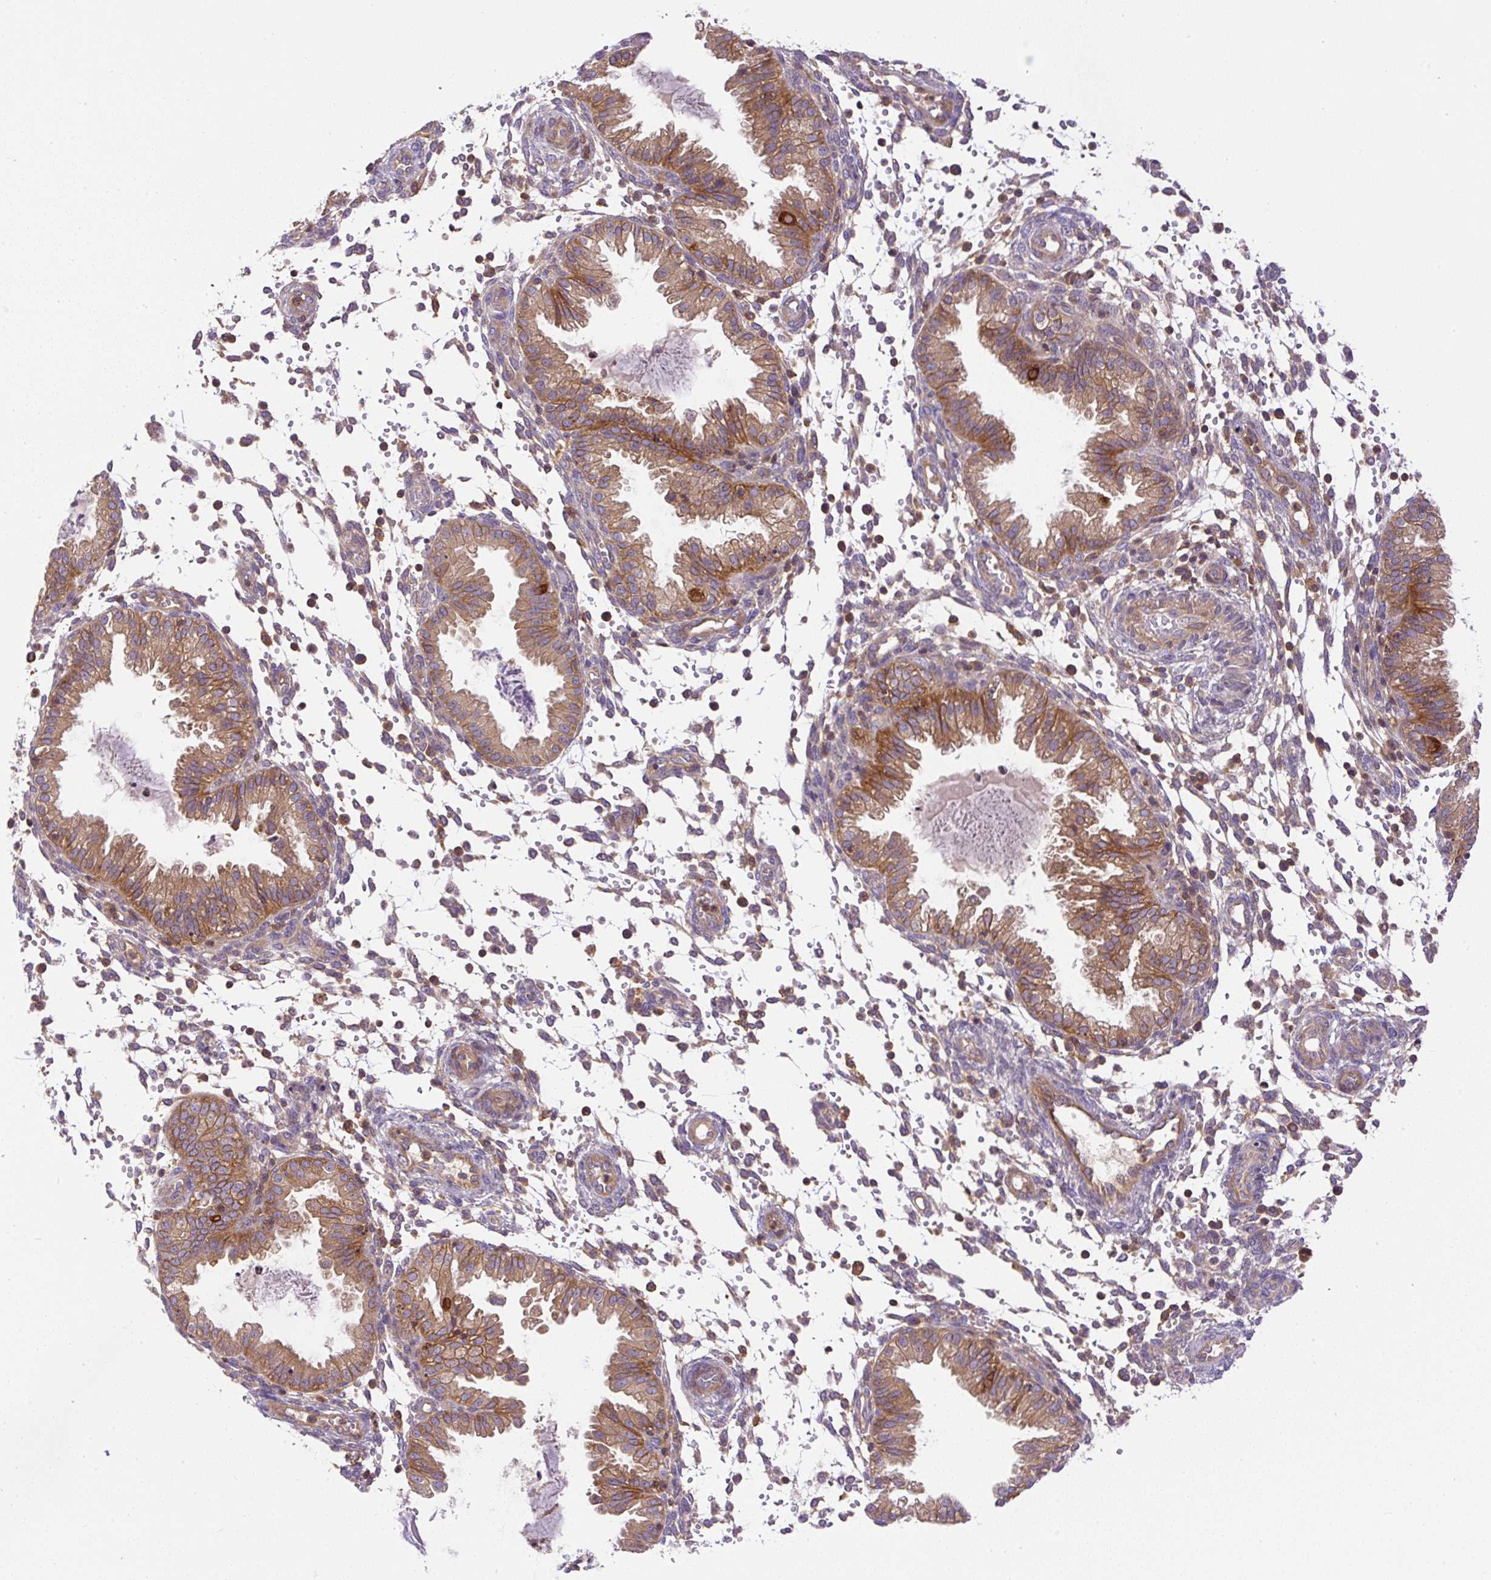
{"staining": {"intensity": "negative", "quantity": "none", "location": "none"}, "tissue": "endometrium", "cell_type": "Cells in endometrial stroma", "image_type": "normal", "snomed": [{"axis": "morphology", "description": "Normal tissue, NOS"}, {"axis": "topography", "description": "Endometrium"}], "caption": "The micrograph exhibits no significant positivity in cells in endometrial stroma of endometrium.", "gene": "CCDC28A", "patient": {"sex": "female", "age": 33}}